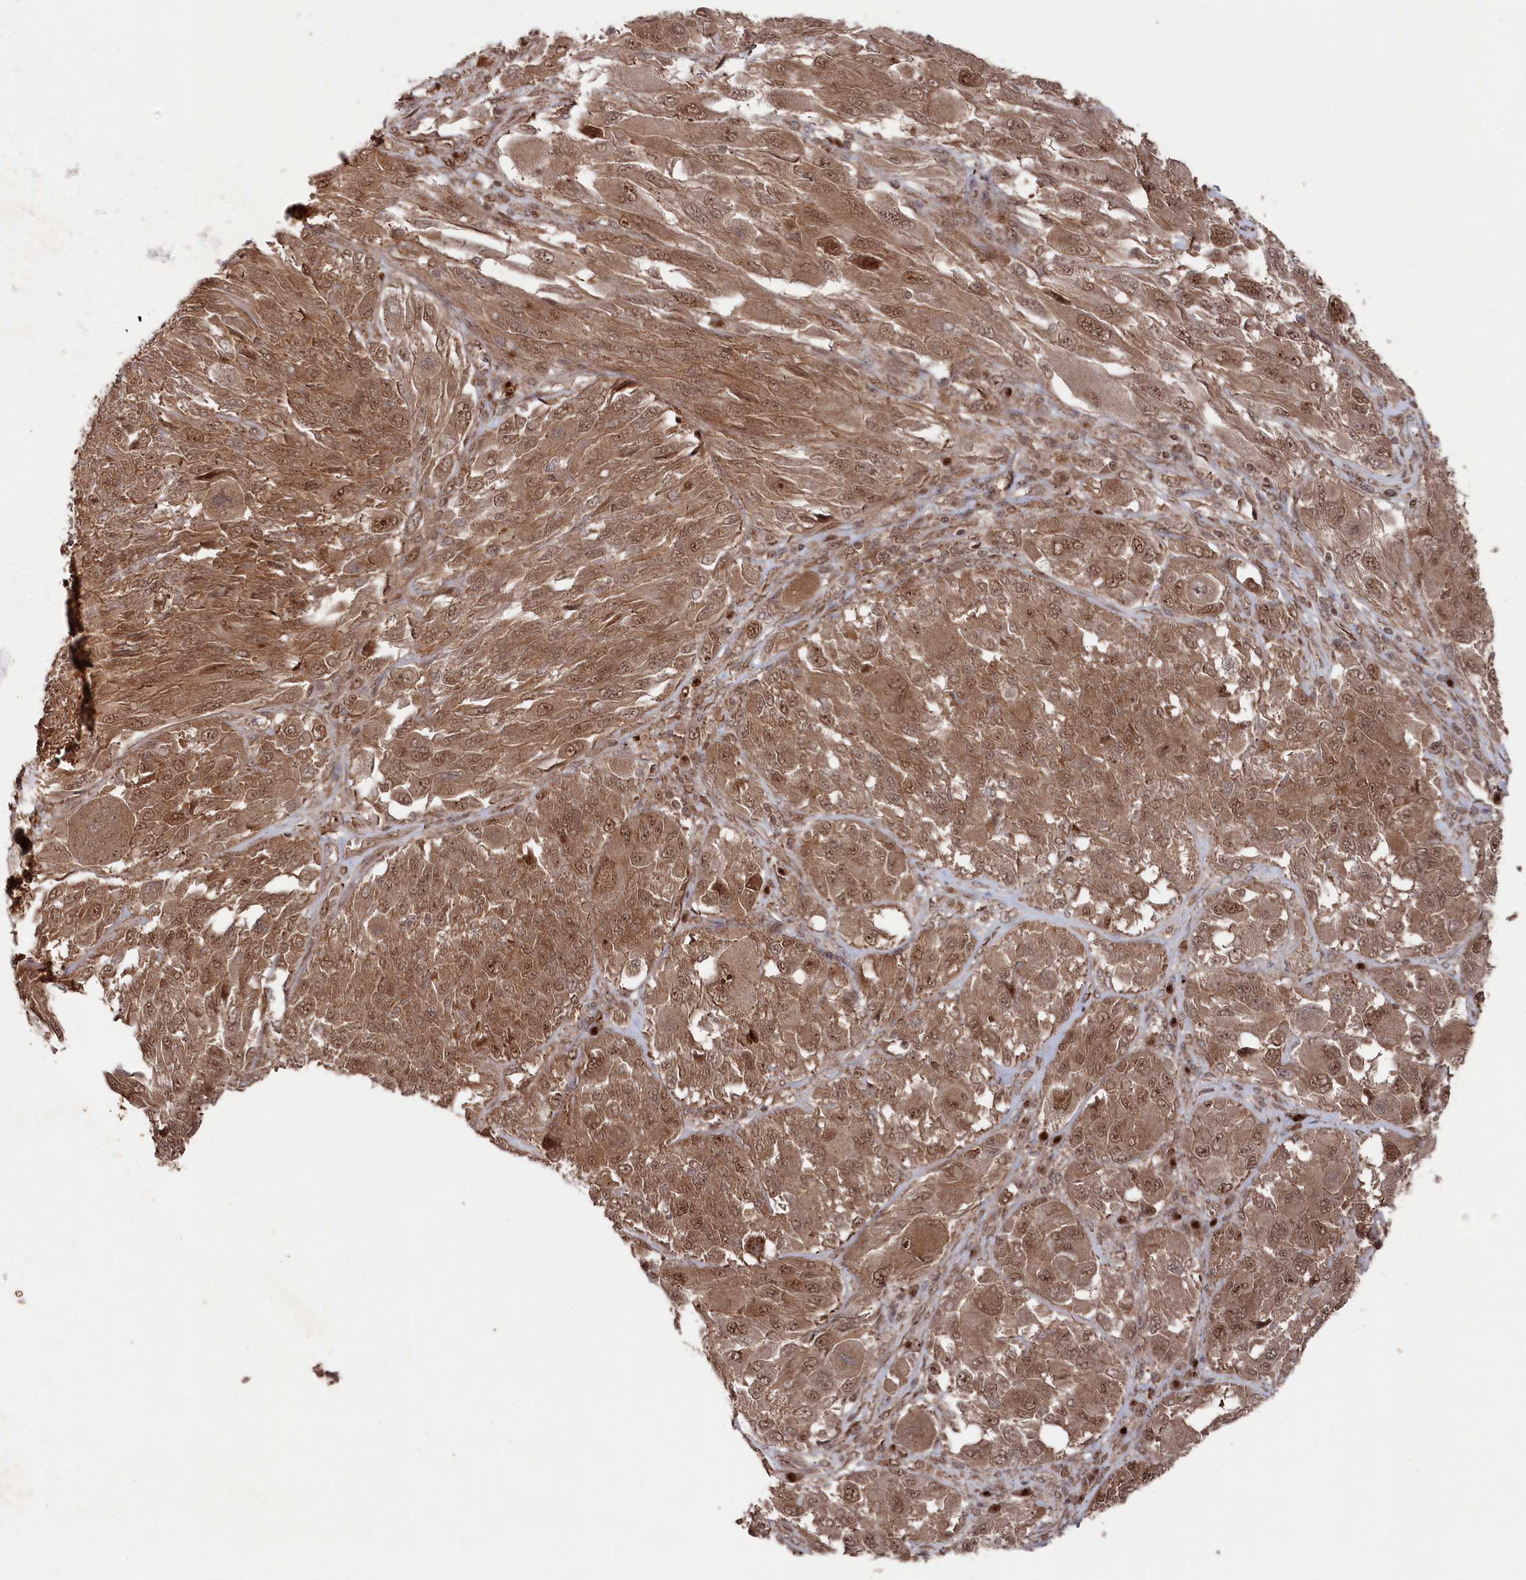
{"staining": {"intensity": "moderate", "quantity": ">75%", "location": "cytoplasmic/membranous,nuclear"}, "tissue": "melanoma", "cell_type": "Tumor cells", "image_type": "cancer", "snomed": [{"axis": "morphology", "description": "Malignant melanoma, NOS"}, {"axis": "topography", "description": "Skin"}], "caption": "This is an image of IHC staining of malignant melanoma, which shows moderate expression in the cytoplasmic/membranous and nuclear of tumor cells.", "gene": "BORCS7", "patient": {"sex": "female", "age": 91}}